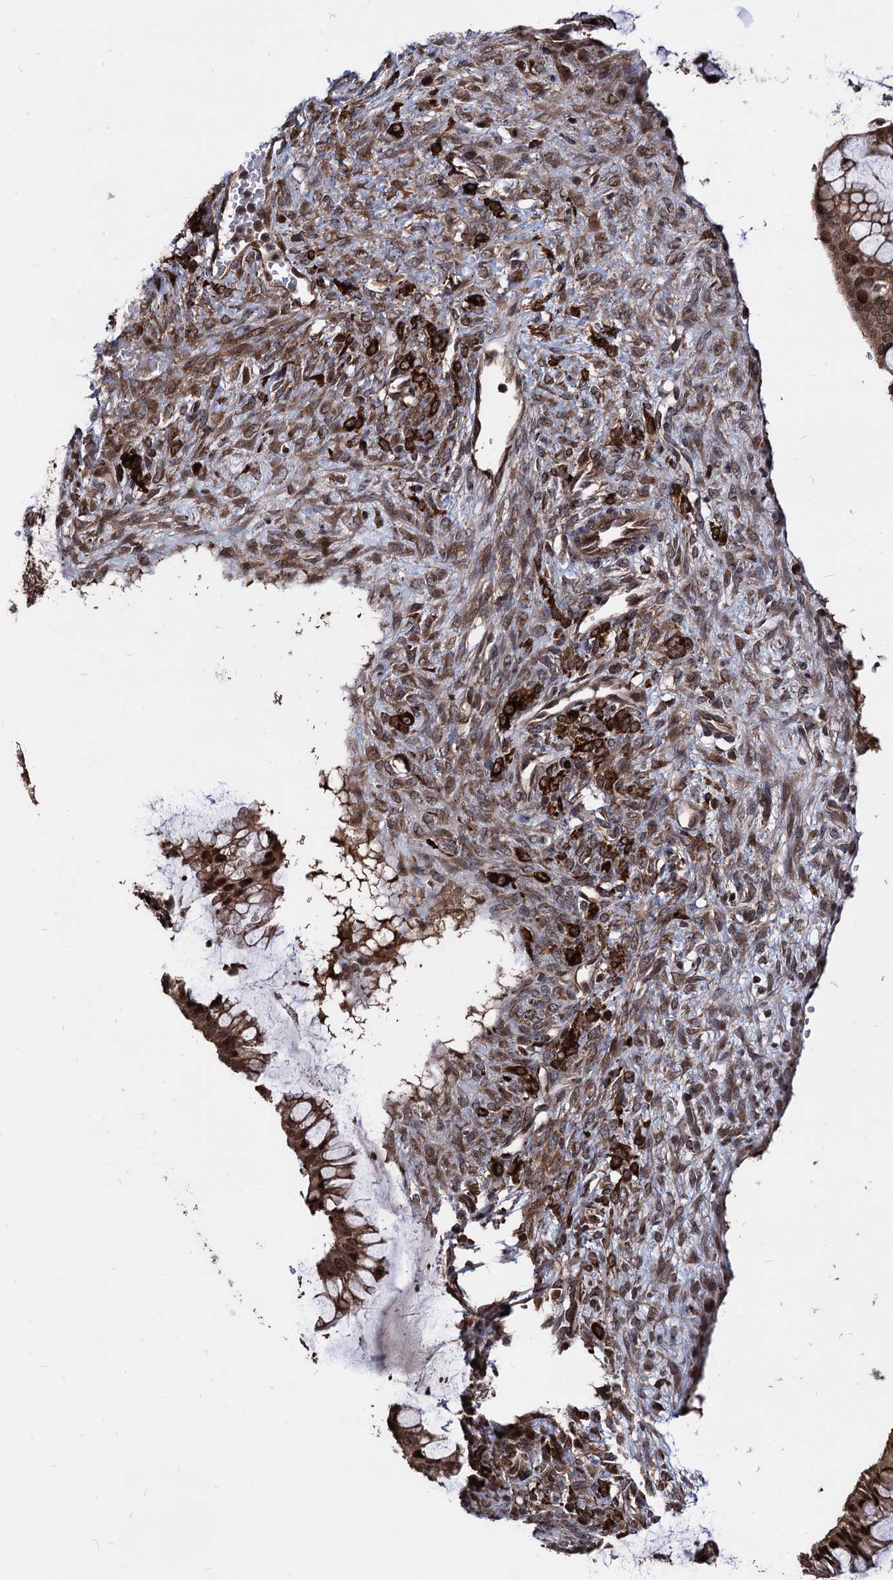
{"staining": {"intensity": "moderate", "quantity": ">75%", "location": "cytoplasmic/membranous,nuclear"}, "tissue": "ovarian cancer", "cell_type": "Tumor cells", "image_type": "cancer", "snomed": [{"axis": "morphology", "description": "Cystadenocarcinoma, mucinous, NOS"}, {"axis": "topography", "description": "Ovary"}], "caption": "Immunohistochemistry micrograph of neoplastic tissue: ovarian cancer (mucinous cystadenocarcinoma) stained using IHC displays medium levels of moderate protein expression localized specifically in the cytoplasmic/membranous and nuclear of tumor cells, appearing as a cytoplasmic/membranous and nuclear brown color.", "gene": "ANKRD12", "patient": {"sex": "female", "age": 73}}